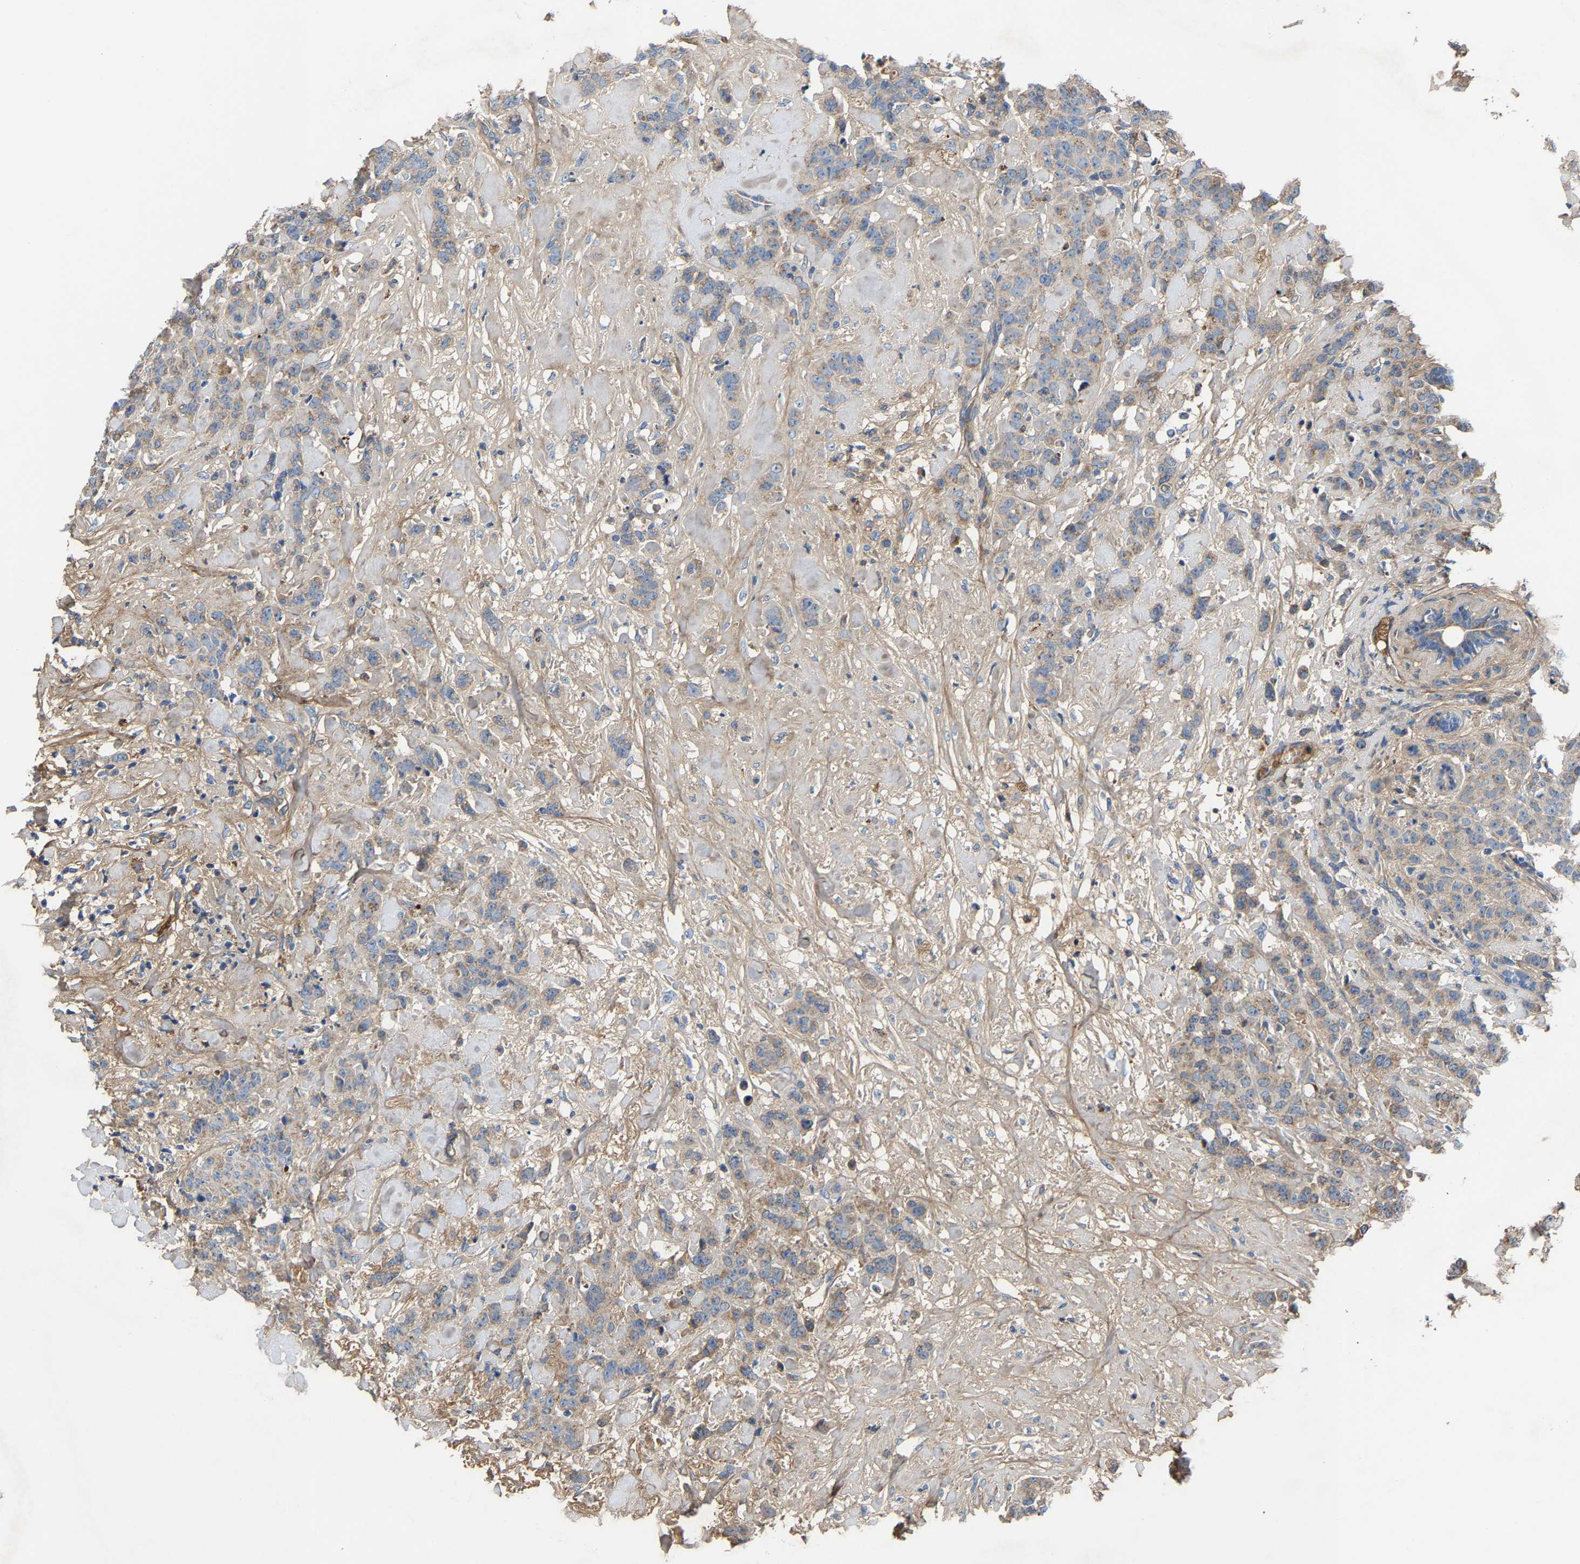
{"staining": {"intensity": "moderate", "quantity": "<25%", "location": "cytoplasmic/membranous"}, "tissue": "breast cancer", "cell_type": "Tumor cells", "image_type": "cancer", "snomed": [{"axis": "morphology", "description": "Normal tissue, NOS"}, {"axis": "morphology", "description": "Duct carcinoma"}, {"axis": "topography", "description": "Breast"}], "caption": "The image exhibits staining of breast invasive ductal carcinoma, revealing moderate cytoplasmic/membranous protein expression (brown color) within tumor cells.", "gene": "CCDC171", "patient": {"sex": "female", "age": 40}}